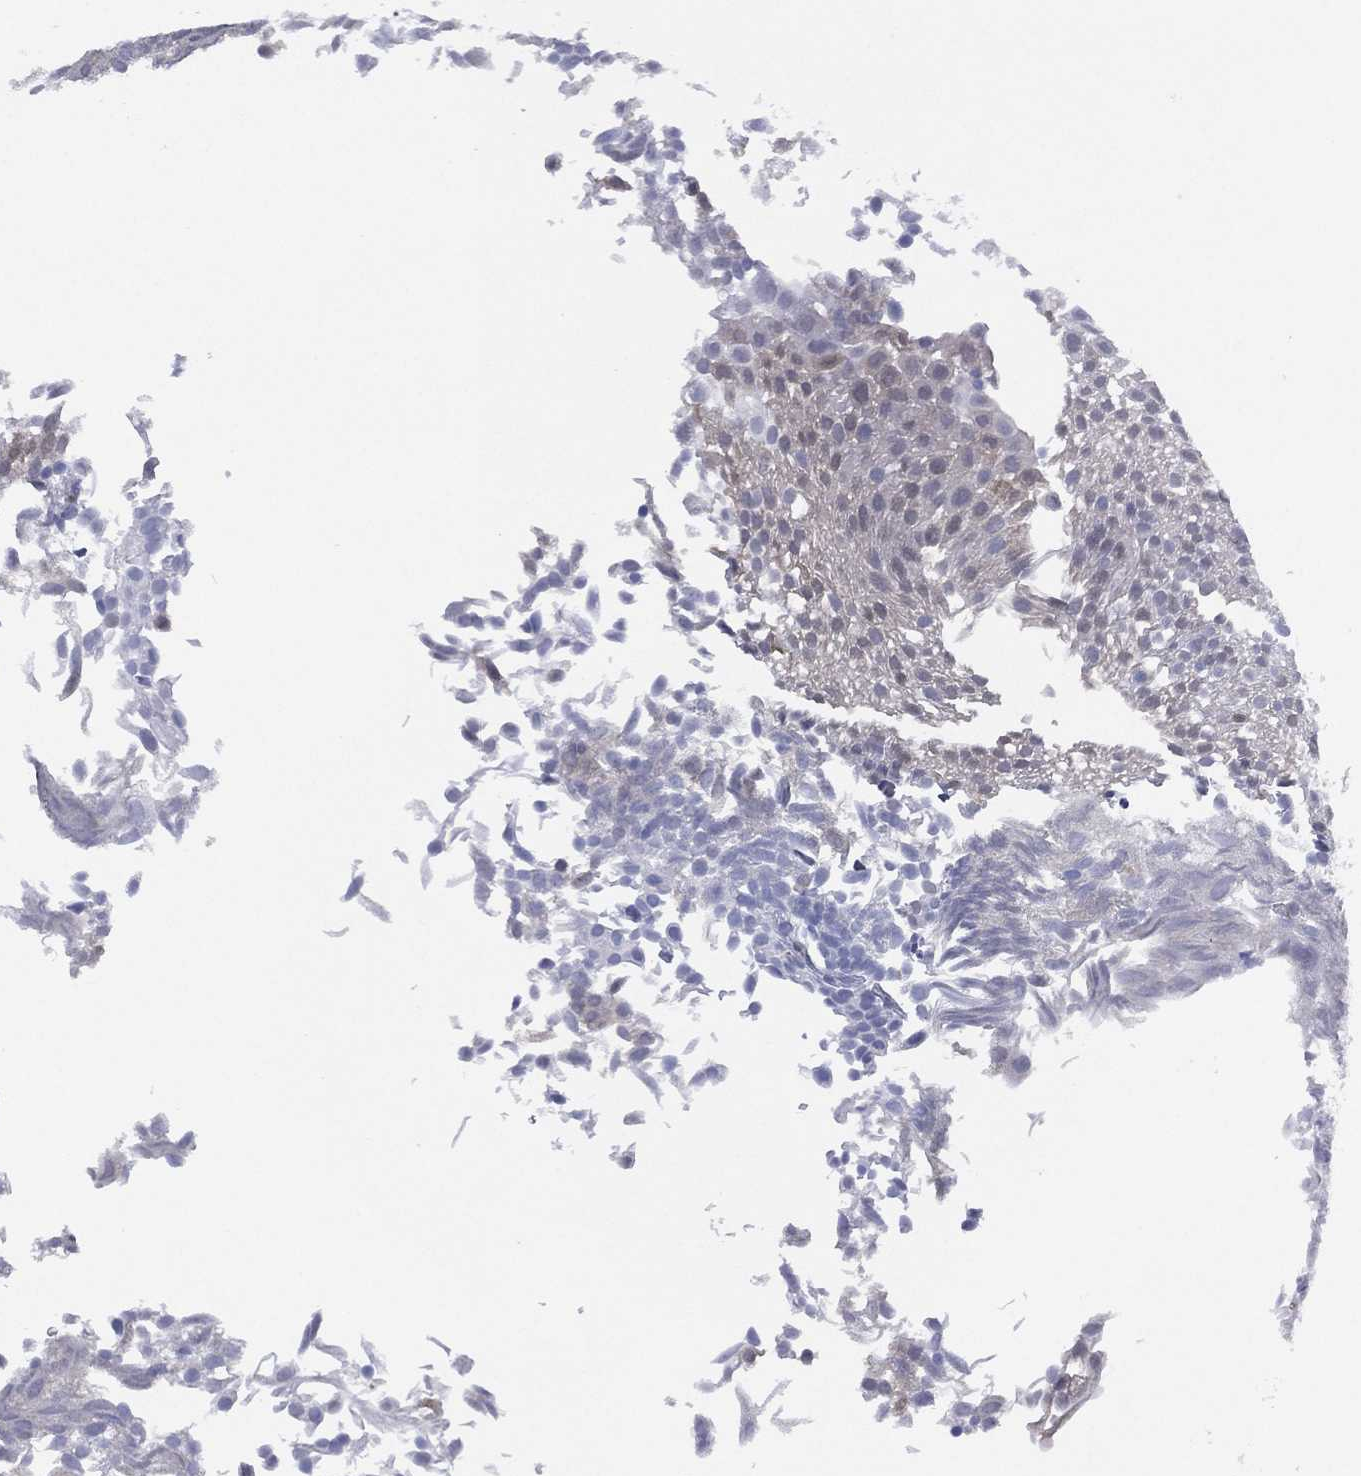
{"staining": {"intensity": "negative", "quantity": "none", "location": "none"}, "tissue": "urothelial cancer", "cell_type": "Tumor cells", "image_type": "cancer", "snomed": [{"axis": "morphology", "description": "Urothelial carcinoma, Low grade"}, {"axis": "topography", "description": "Urinary bladder"}], "caption": "Immunohistochemical staining of human urothelial cancer reveals no significant positivity in tumor cells. (Stains: DAB immunohistochemistry (IHC) with hematoxylin counter stain, Microscopy: brightfield microscopy at high magnification).", "gene": "DDAH1", "patient": {"sex": "male", "age": 52}}